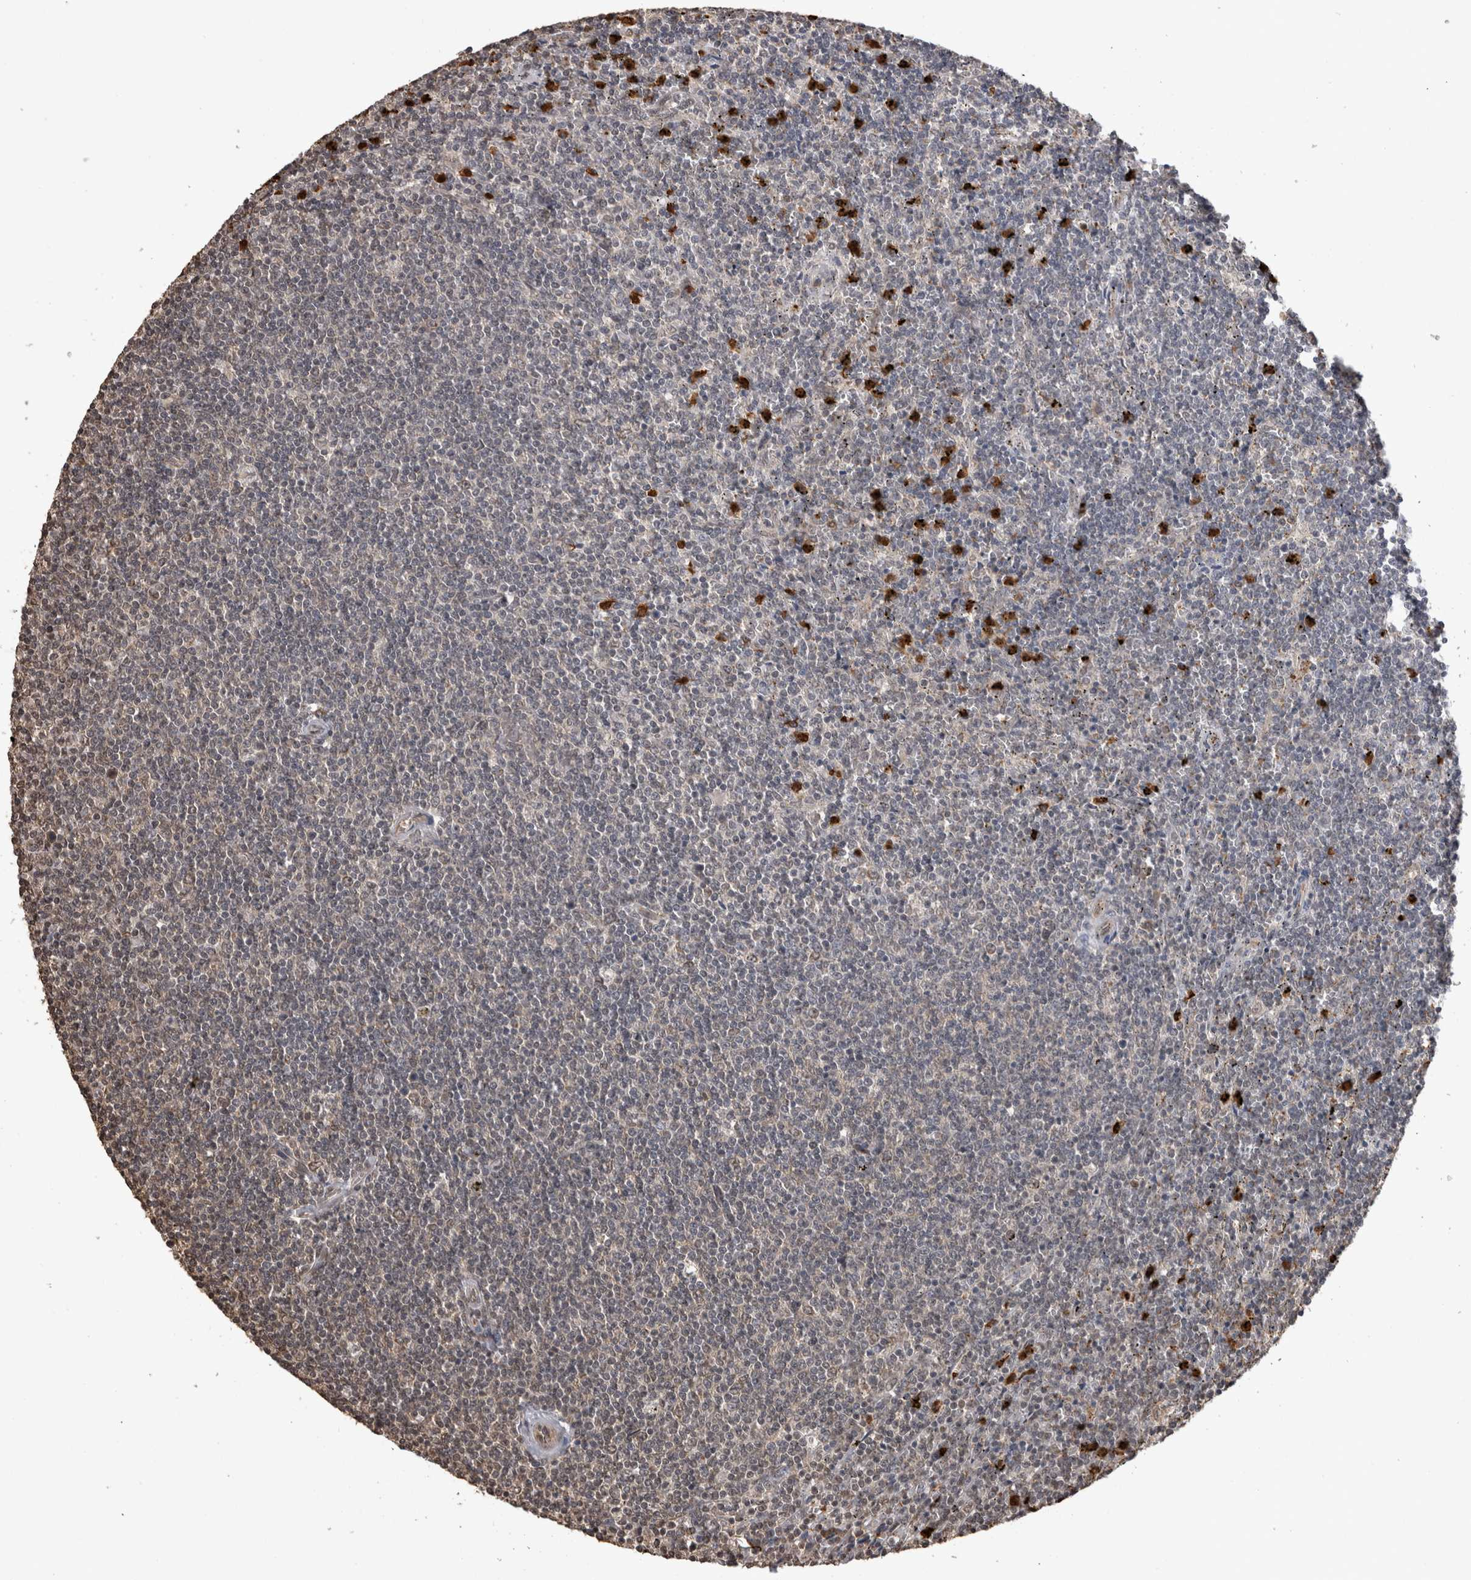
{"staining": {"intensity": "negative", "quantity": "none", "location": "none"}, "tissue": "lymphoma", "cell_type": "Tumor cells", "image_type": "cancer", "snomed": [{"axis": "morphology", "description": "Malignant lymphoma, non-Hodgkin's type, Low grade"}, {"axis": "topography", "description": "Spleen"}], "caption": "This is an immunohistochemistry (IHC) micrograph of lymphoma. There is no staining in tumor cells.", "gene": "PAK4", "patient": {"sex": "female", "age": 50}}